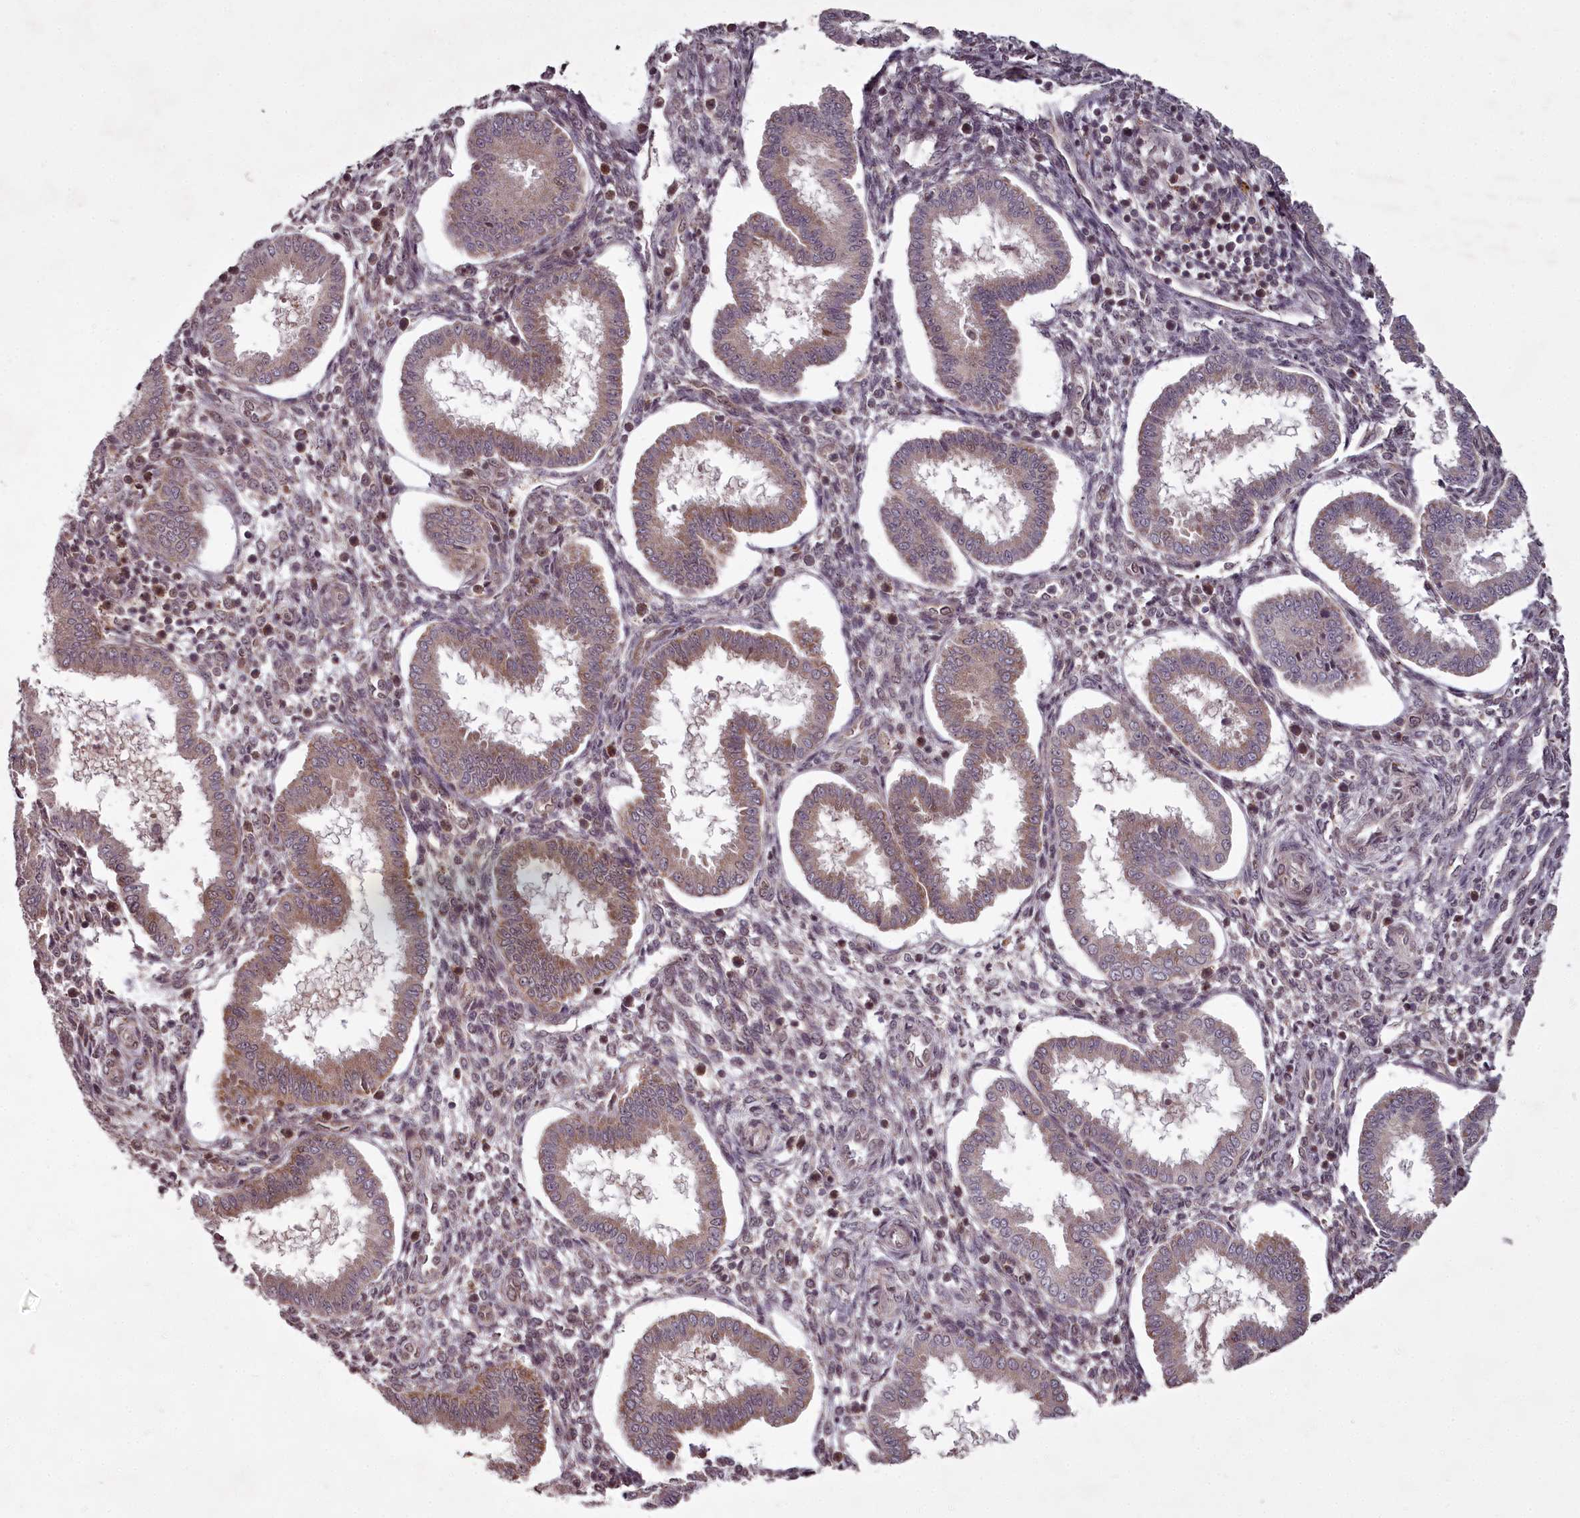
{"staining": {"intensity": "moderate", "quantity": "25%-75%", "location": "cytoplasmic/membranous"}, "tissue": "endometrium", "cell_type": "Cells in endometrial stroma", "image_type": "normal", "snomed": [{"axis": "morphology", "description": "Normal tissue, NOS"}, {"axis": "topography", "description": "Endometrium"}], "caption": "Immunohistochemical staining of benign endometrium displays 25%-75% levels of moderate cytoplasmic/membranous protein positivity in about 25%-75% of cells in endometrial stroma.", "gene": "PCBP2", "patient": {"sex": "female", "age": 24}}